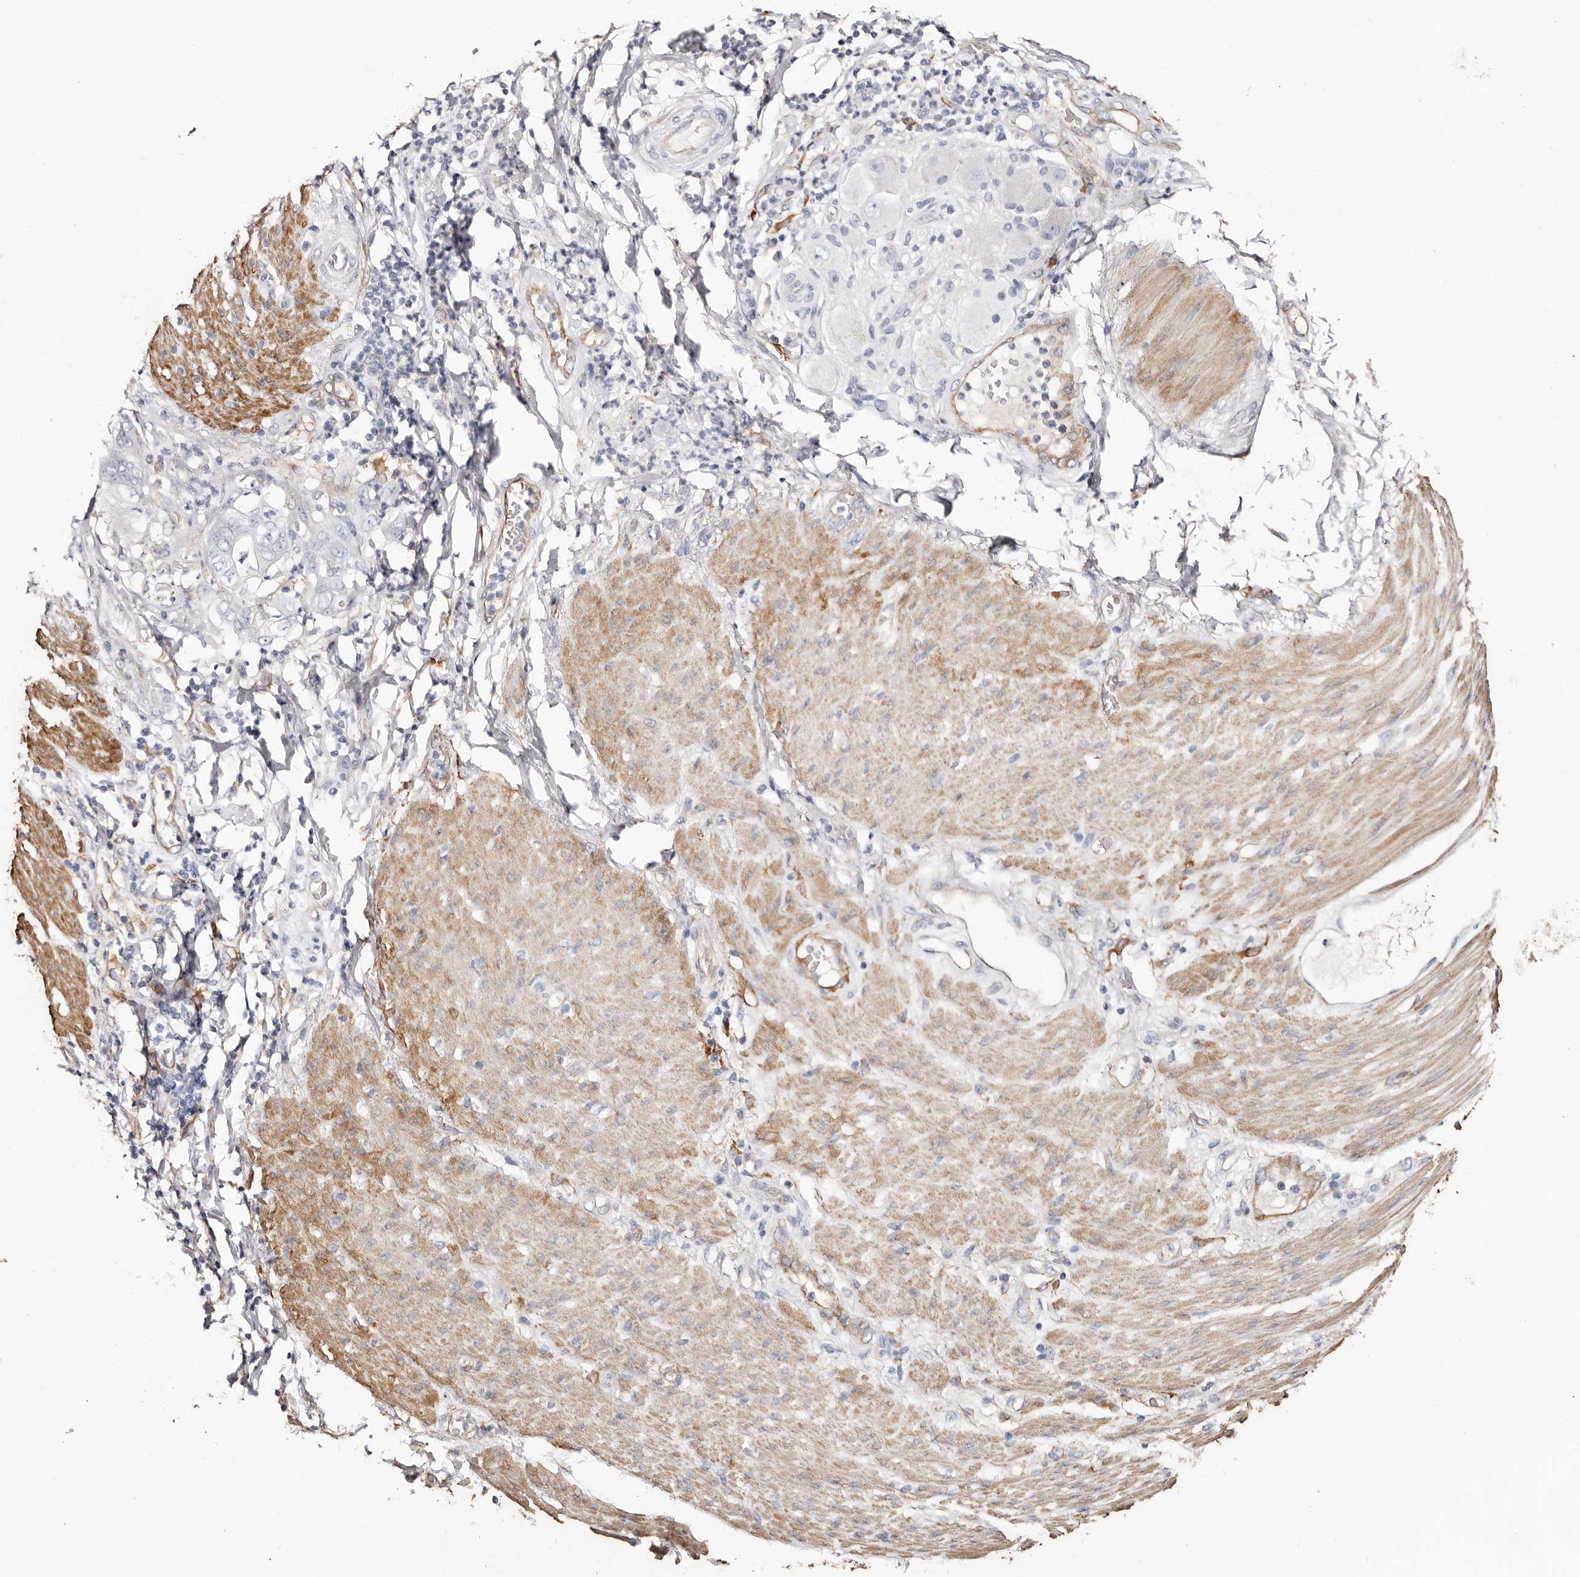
{"staining": {"intensity": "negative", "quantity": "none", "location": "none"}, "tissue": "stomach cancer", "cell_type": "Tumor cells", "image_type": "cancer", "snomed": [{"axis": "morphology", "description": "Adenocarcinoma, NOS"}, {"axis": "topography", "description": "Stomach"}], "caption": "Human stomach cancer (adenocarcinoma) stained for a protein using immunohistochemistry displays no expression in tumor cells.", "gene": "TGM2", "patient": {"sex": "female", "age": 73}}